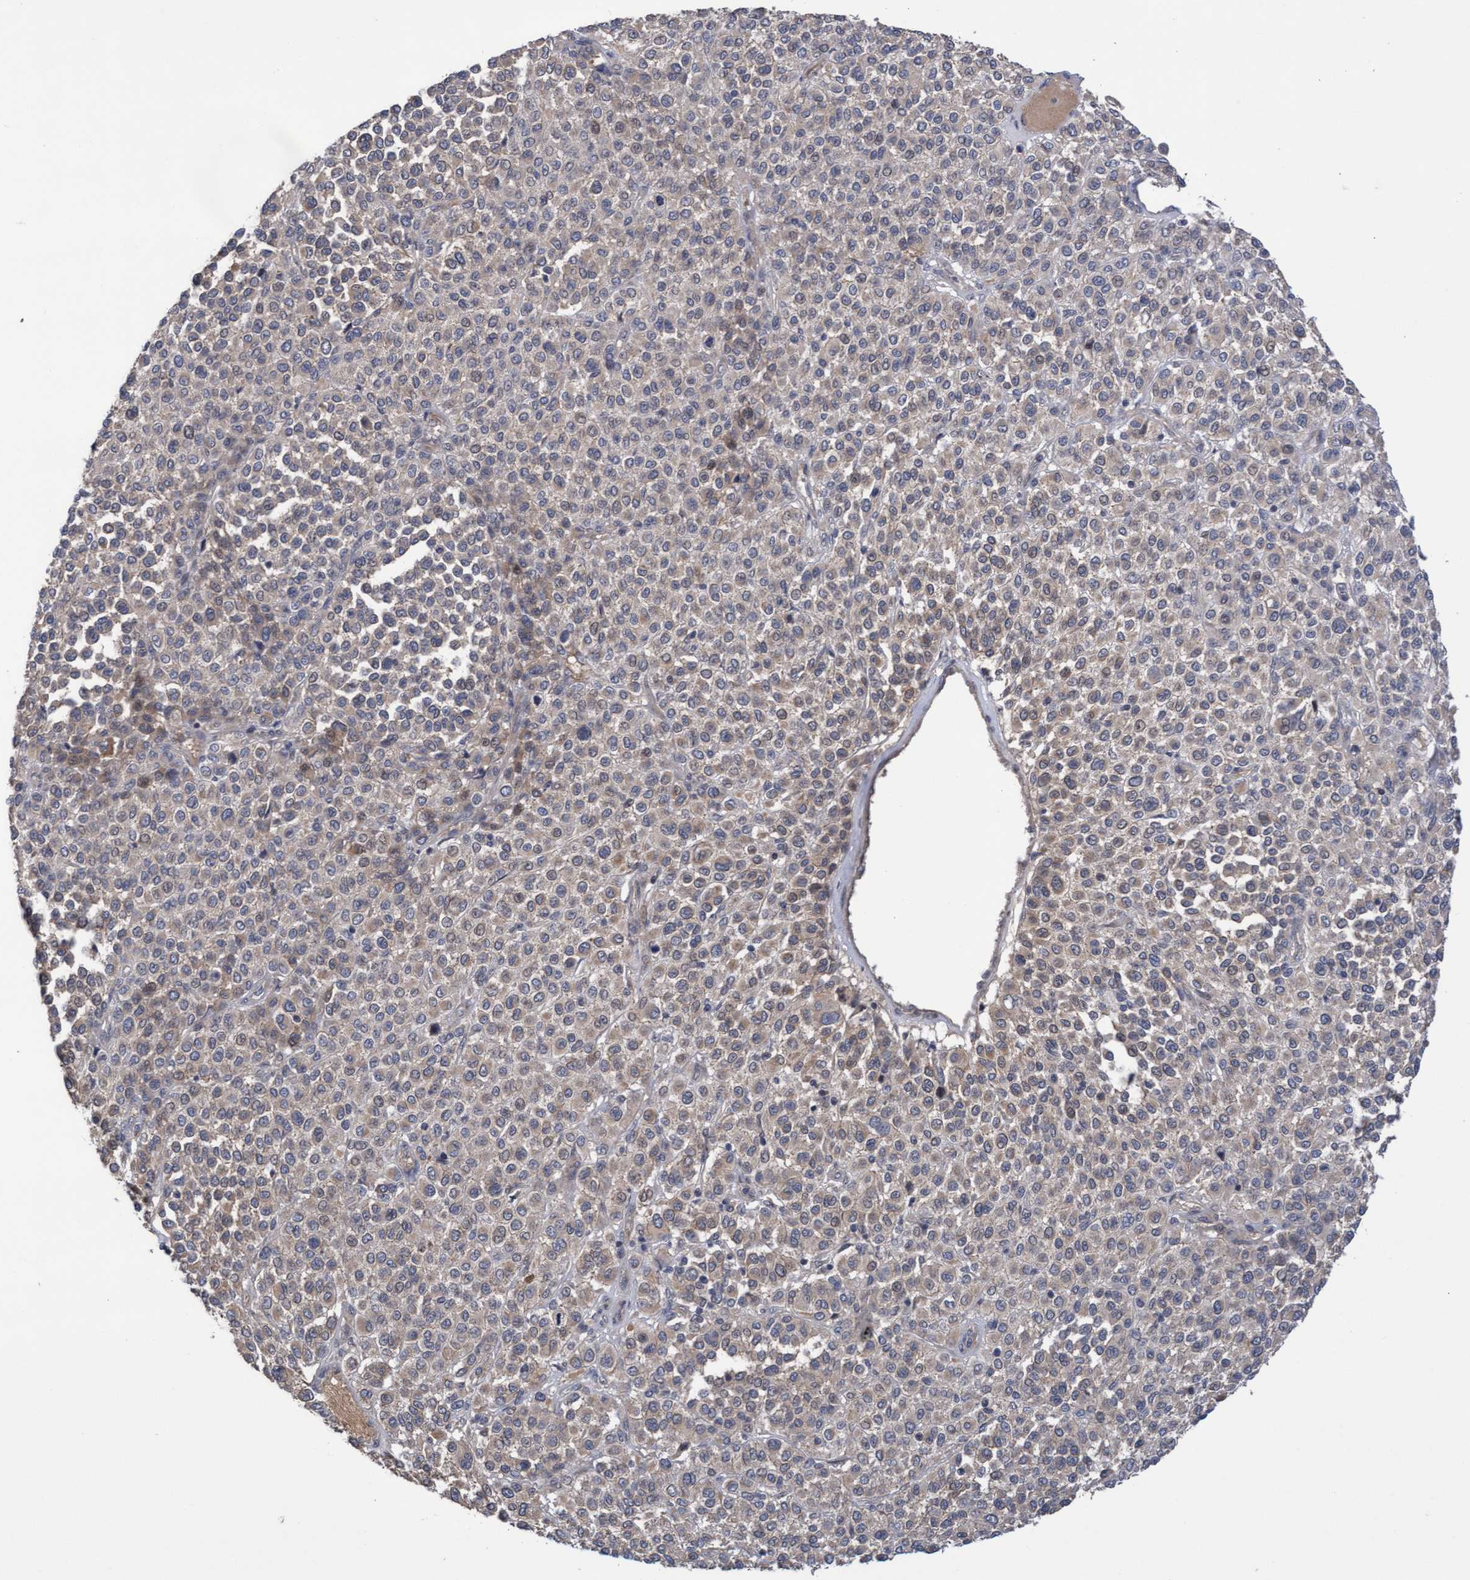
{"staining": {"intensity": "negative", "quantity": "none", "location": "none"}, "tissue": "melanoma", "cell_type": "Tumor cells", "image_type": "cancer", "snomed": [{"axis": "morphology", "description": "Malignant melanoma, Metastatic site"}, {"axis": "topography", "description": "Pancreas"}], "caption": "A photomicrograph of malignant melanoma (metastatic site) stained for a protein demonstrates no brown staining in tumor cells.", "gene": "COBL", "patient": {"sex": "female", "age": 30}}